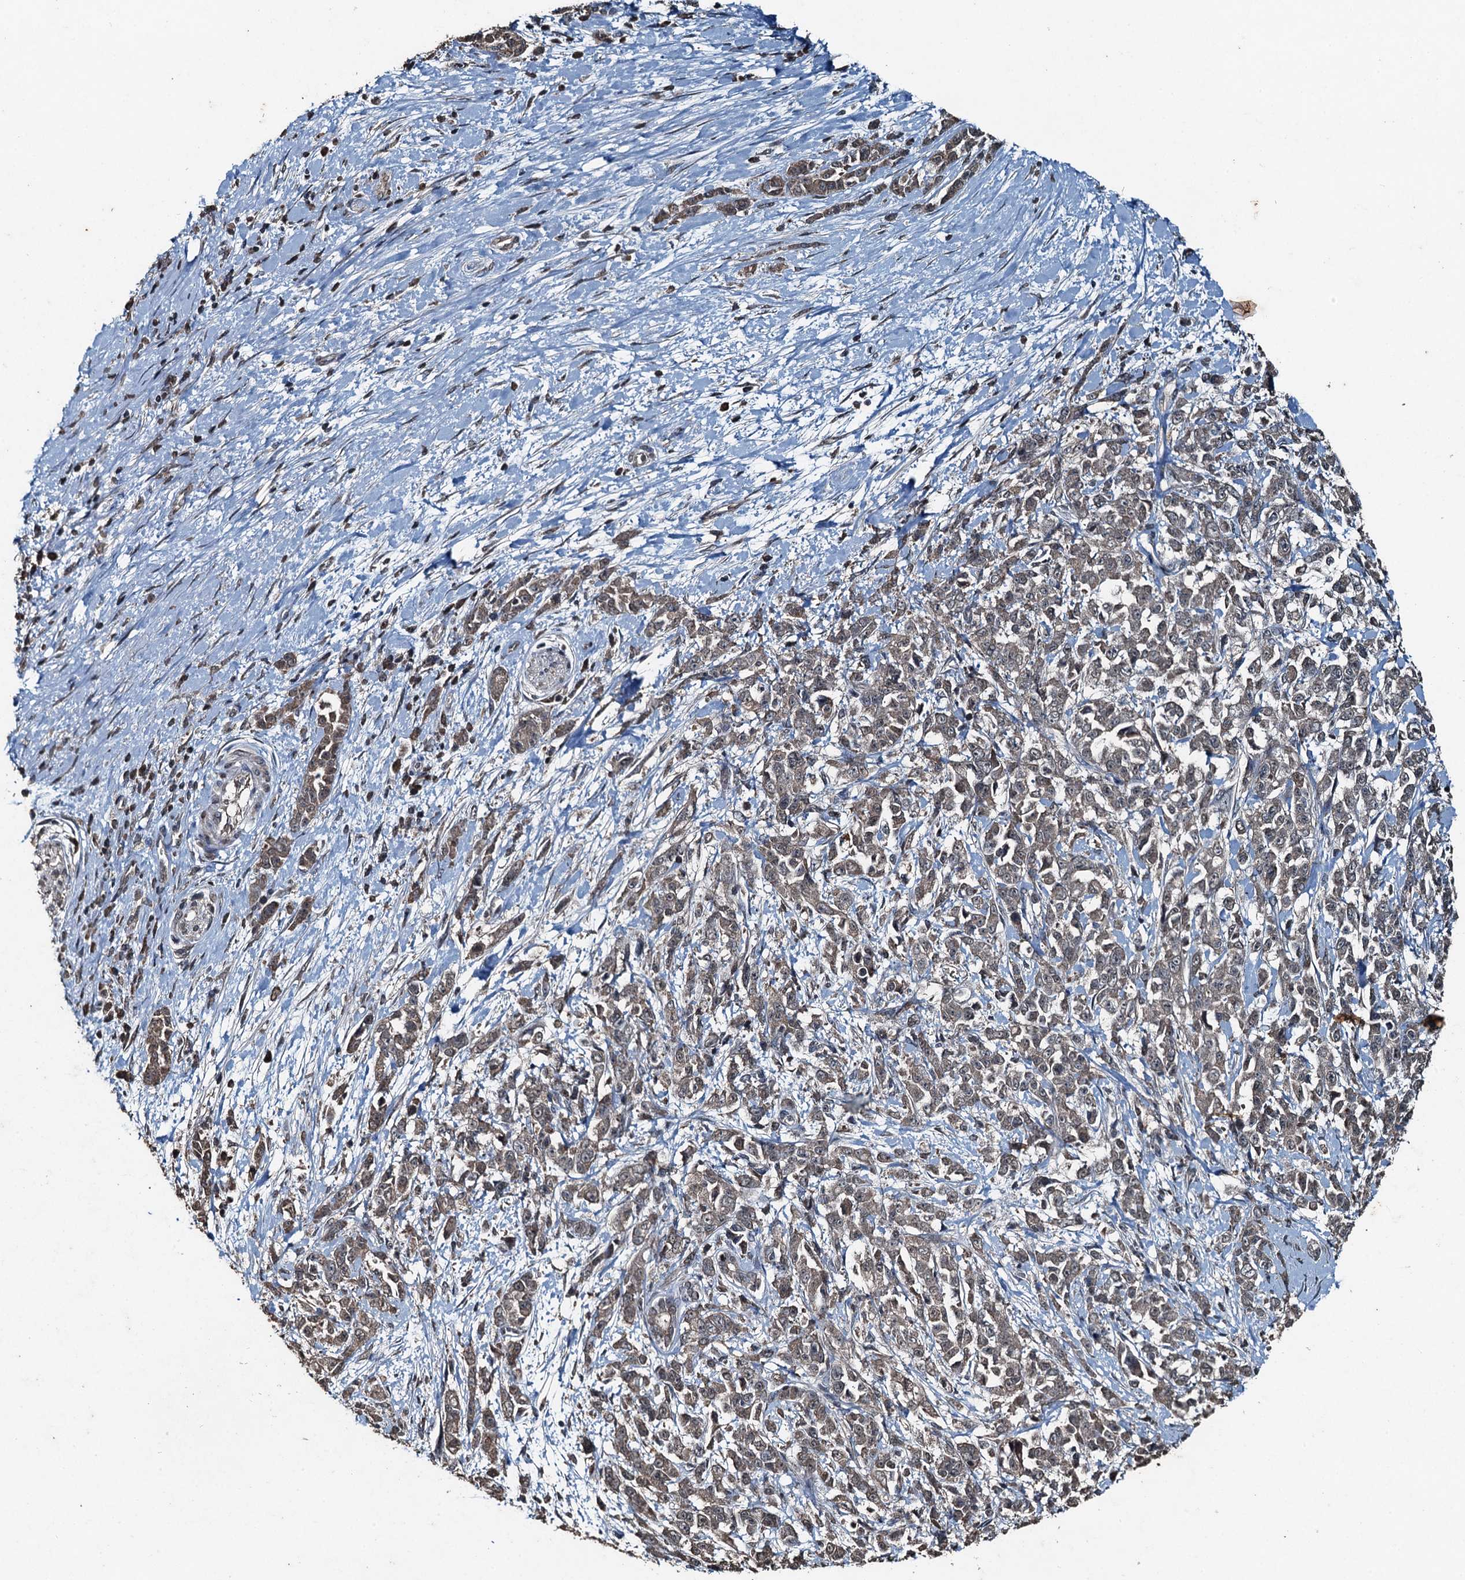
{"staining": {"intensity": "weak", "quantity": ">75%", "location": "cytoplasmic/membranous"}, "tissue": "pancreatic cancer", "cell_type": "Tumor cells", "image_type": "cancer", "snomed": [{"axis": "morphology", "description": "Normal tissue, NOS"}, {"axis": "morphology", "description": "Adenocarcinoma, NOS"}, {"axis": "topography", "description": "Pancreas"}], "caption": "Tumor cells exhibit low levels of weak cytoplasmic/membranous positivity in approximately >75% of cells in human pancreatic cancer (adenocarcinoma).", "gene": "TCTN1", "patient": {"sex": "female", "age": 64}}